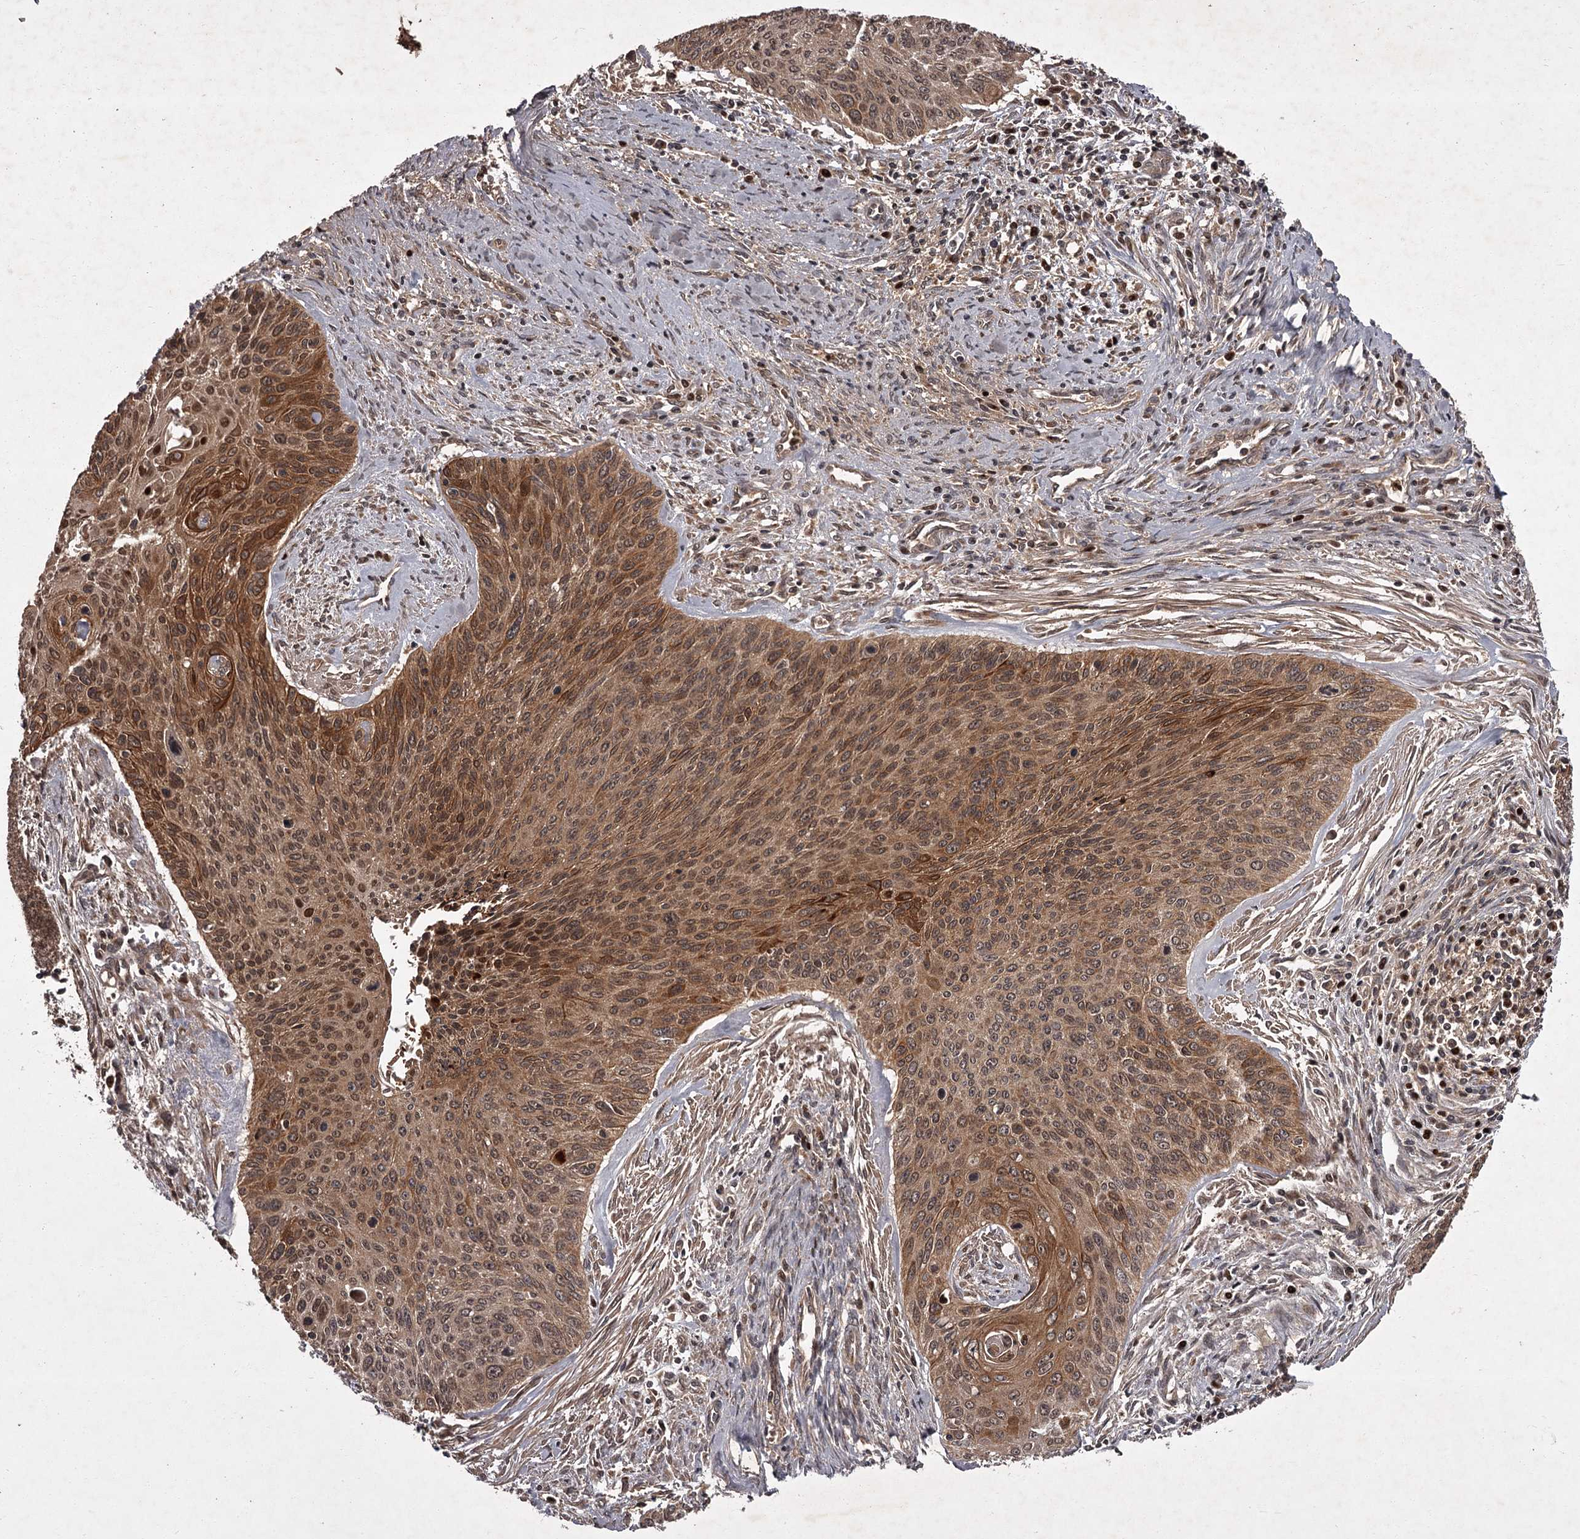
{"staining": {"intensity": "moderate", "quantity": ">75%", "location": "cytoplasmic/membranous"}, "tissue": "cervical cancer", "cell_type": "Tumor cells", "image_type": "cancer", "snomed": [{"axis": "morphology", "description": "Squamous cell carcinoma, NOS"}, {"axis": "topography", "description": "Cervix"}], "caption": "Protein expression analysis of human cervical cancer (squamous cell carcinoma) reveals moderate cytoplasmic/membranous positivity in about >75% of tumor cells. The staining was performed using DAB, with brown indicating positive protein expression. Nuclei are stained blue with hematoxylin.", "gene": "TBC1D23", "patient": {"sex": "female", "age": 55}}